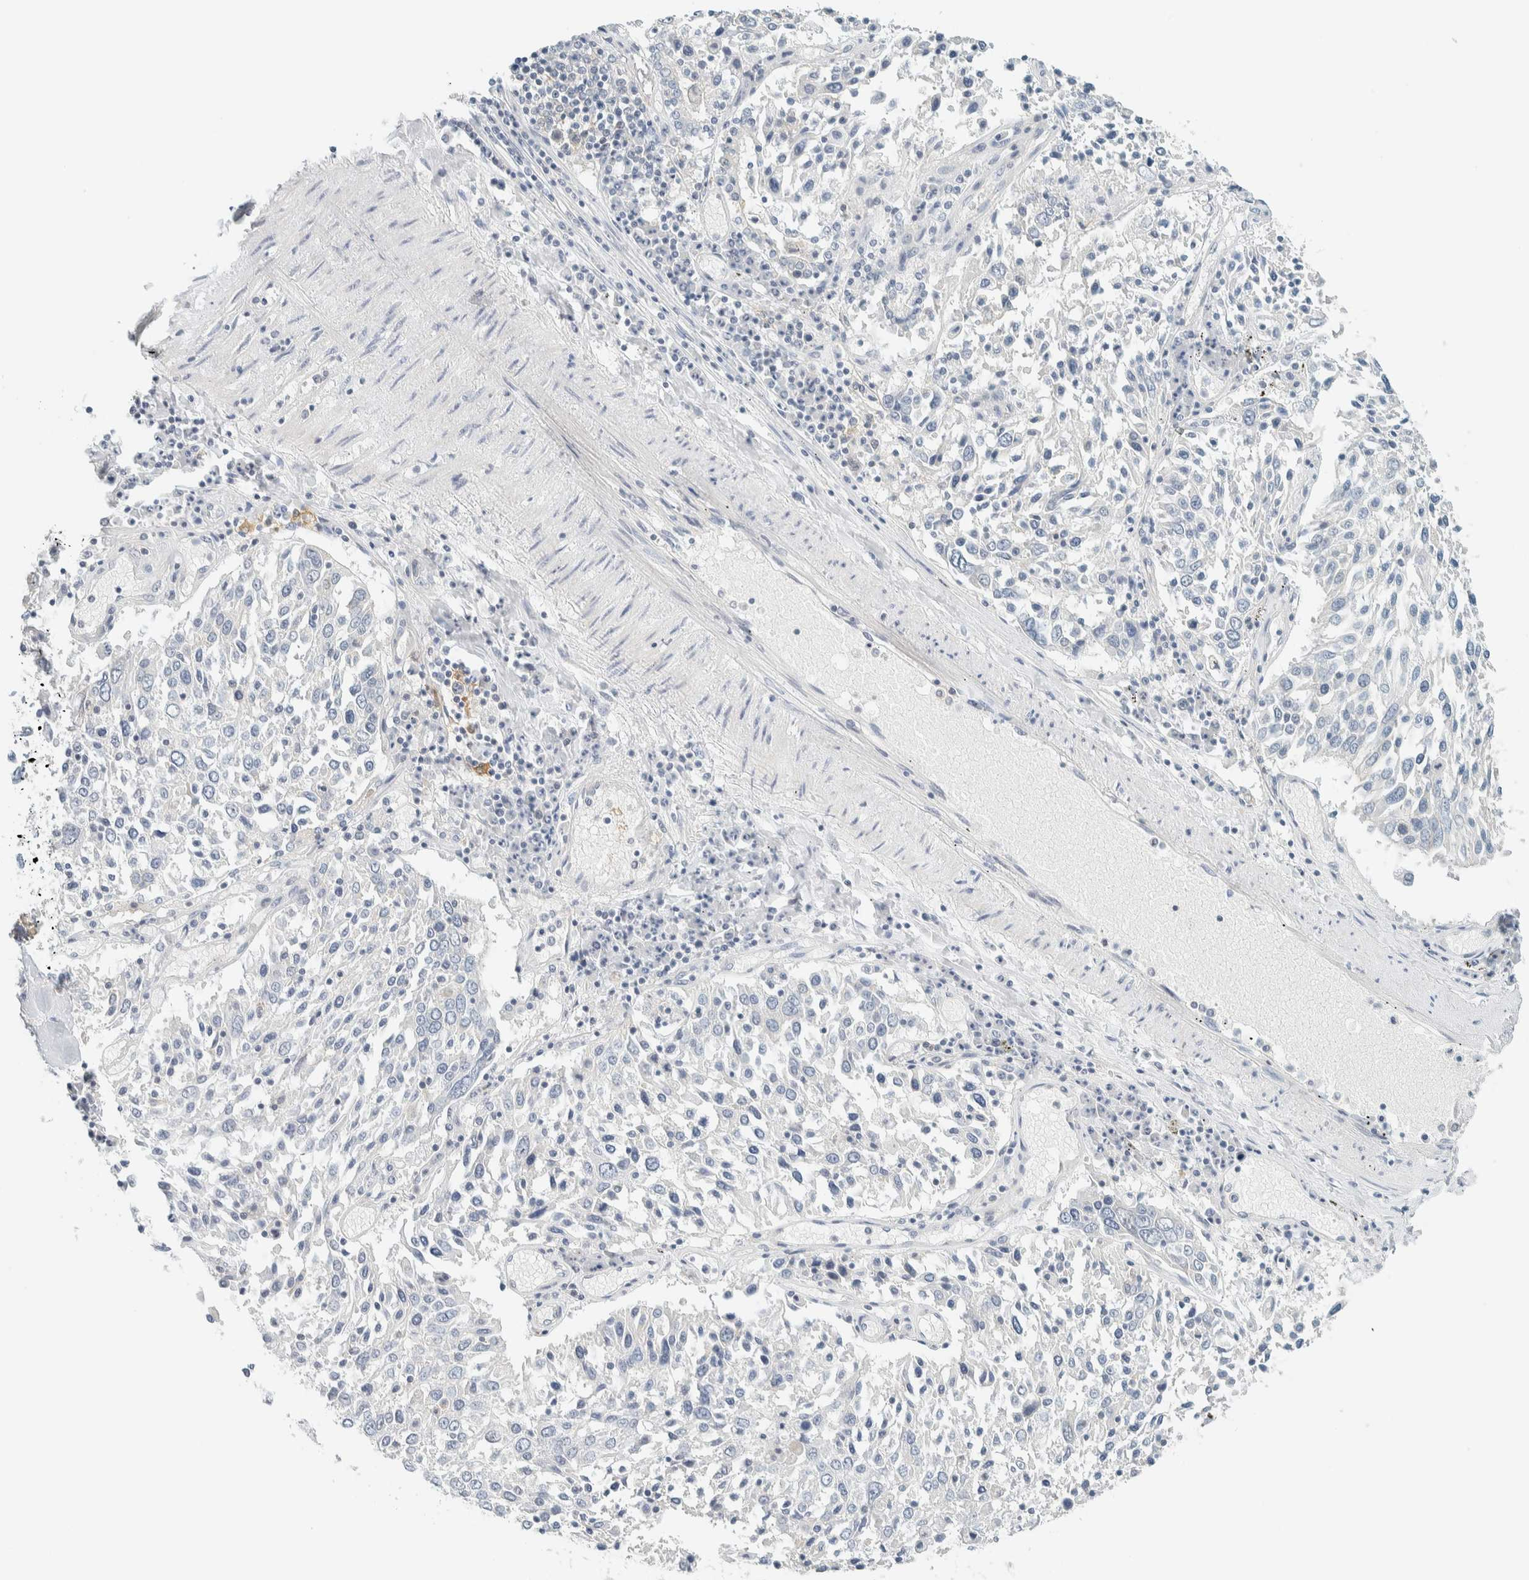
{"staining": {"intensity": "negative", "quantity": "none", "location": "none"}, "tissue": "lung cancer", "cell_type": "Tumor cells", "image_type": "cancer", "snomed": [{"axis": "morphology", "description": "Squamous cell carcinoma, NOS"}, {"axis": "topography", "description": "Lung"}], "caption": "Lung squamous cell carcinoma was stained to show a protein in brown. There is no significant staining in tumor cells.", "gene": "NDE1", "patient": {"sex": "male", "age": 65}}